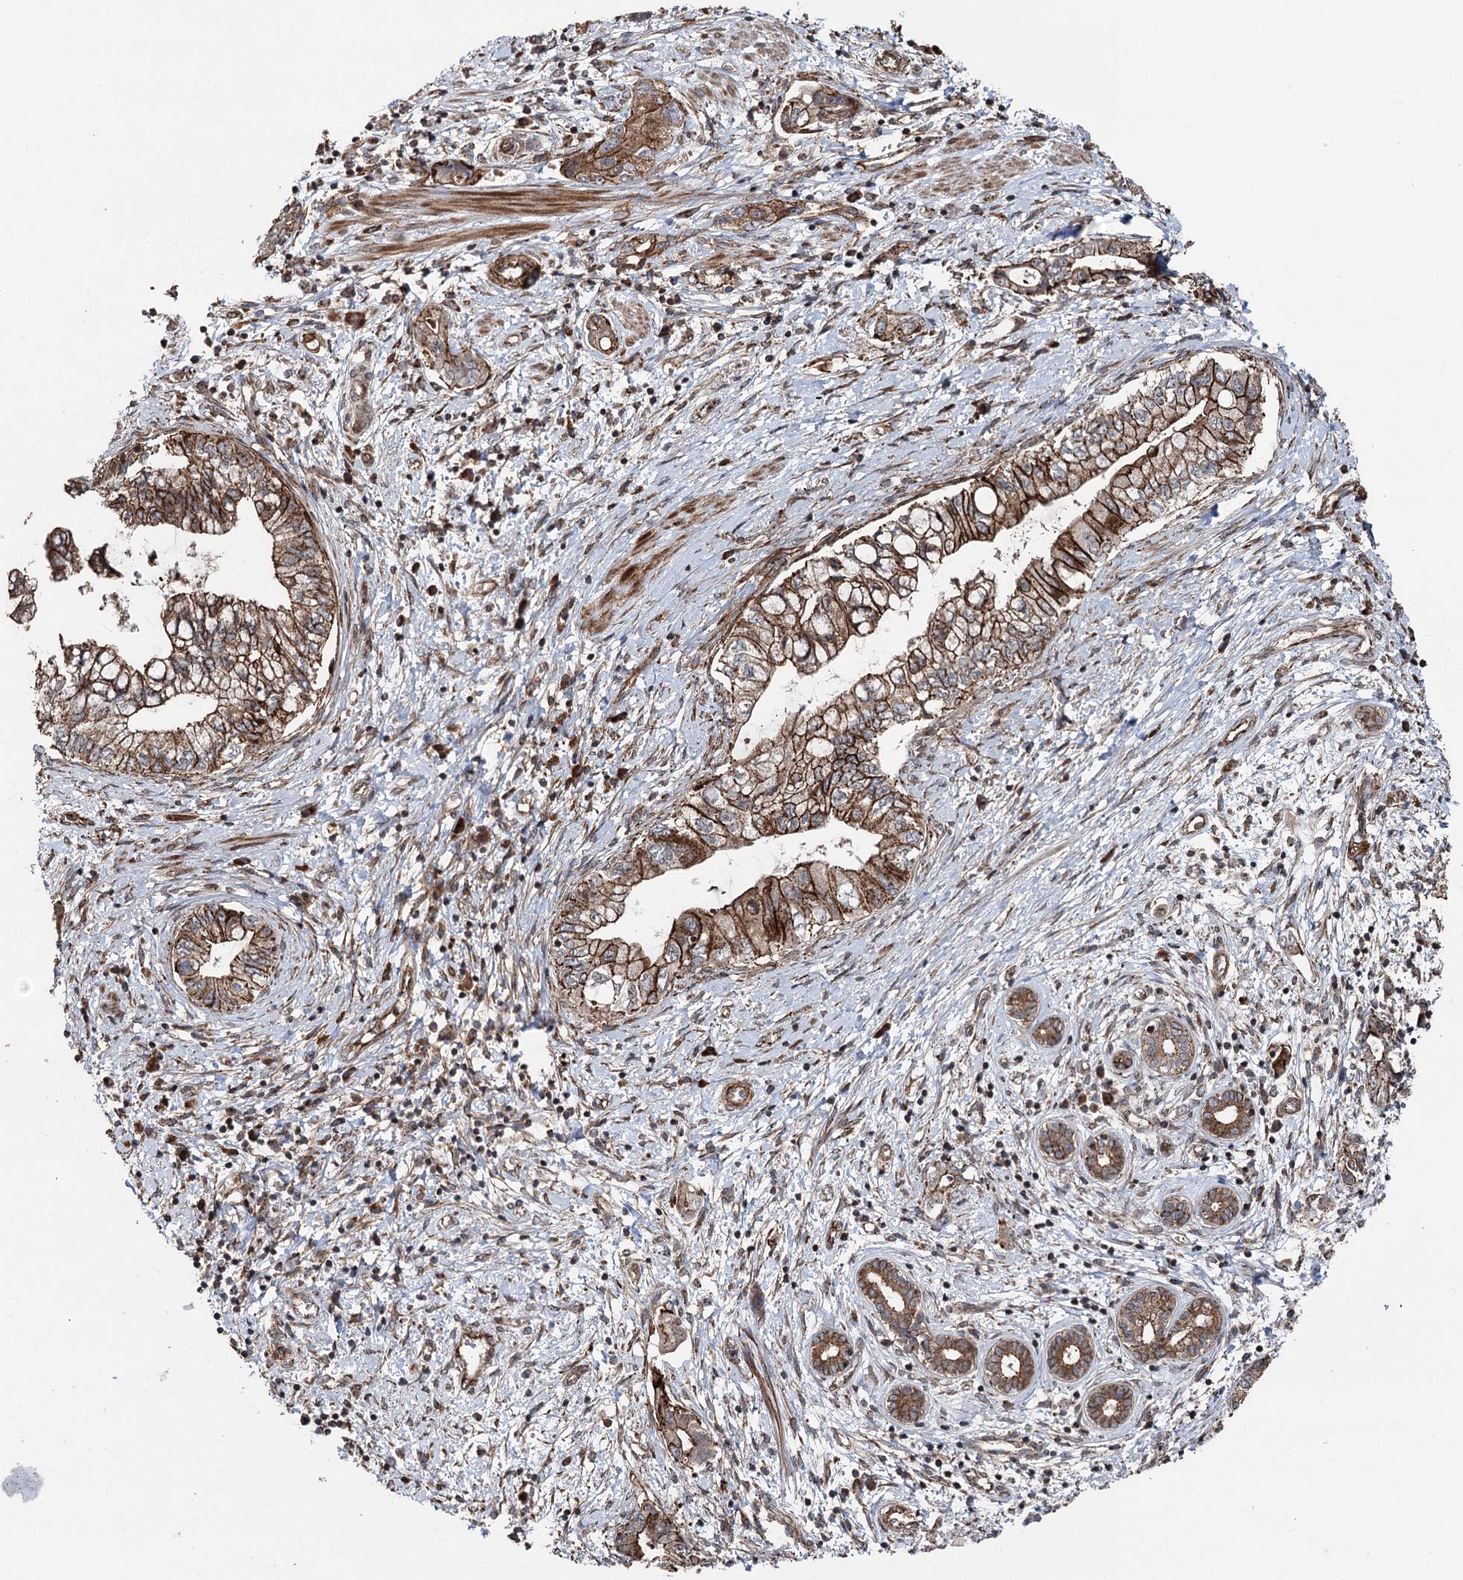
{"staining": {"intensity": "strong", "quantity": ">75%", "location": "cytoplasmic/membranous"}, "tissue": "pancreatic cancer", "cell_type": "Tumor cells", "image_type": "cancer", "snomed": [{"axis": "morphology", "description": "Adenocarcinoma, NOS"}, {"axis": "topography", "description": "Pancreas"}], "caption": "The micrograph reveals immunohistochemical staining of pancreatic cancer. There is strong cytoplasmic/membranous expression is identified in about >75% of tumor cells.", "gene": "ITFG2", "patient": {"sex": "female", "age": 73}}